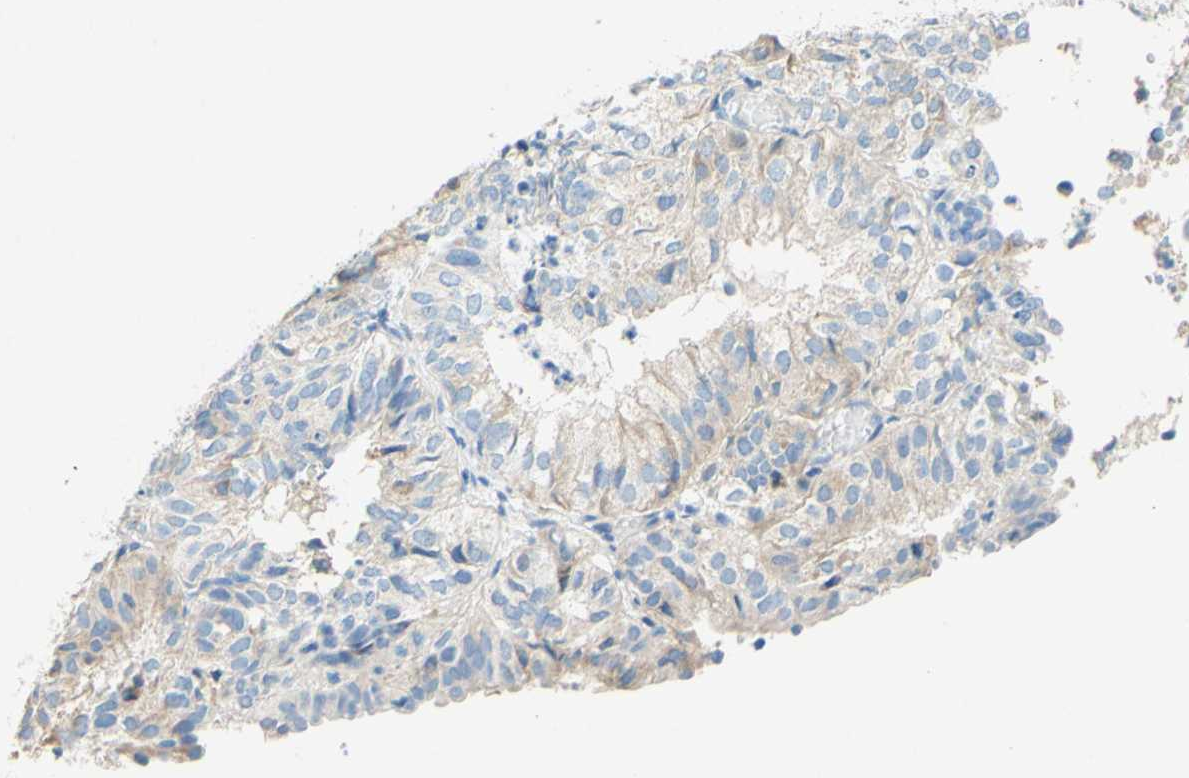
{"staining": {"intensity": "weak", "quantity": "25%-75%", "location": "cytoplasmic/membranous"}, "tissue": "endometrial cancer", "cell_type": "Tumor cells", "image_type": "cancer", "snomed": [{"axis": "morphology", "description": "Adenocarcinoma, NOS"}, {"axis": "topography", "description": "Uterus"}], "caption": "A high-resolution micrograph shows immunohistochemistry (IHC) staining of endometrial cancer, which demonstrates weak cytoplasmic/membranous expression in about 25%-75% of tumor cells.", "gene": "SLC46A1", "patient": {"sex": "female", "age": 60}}